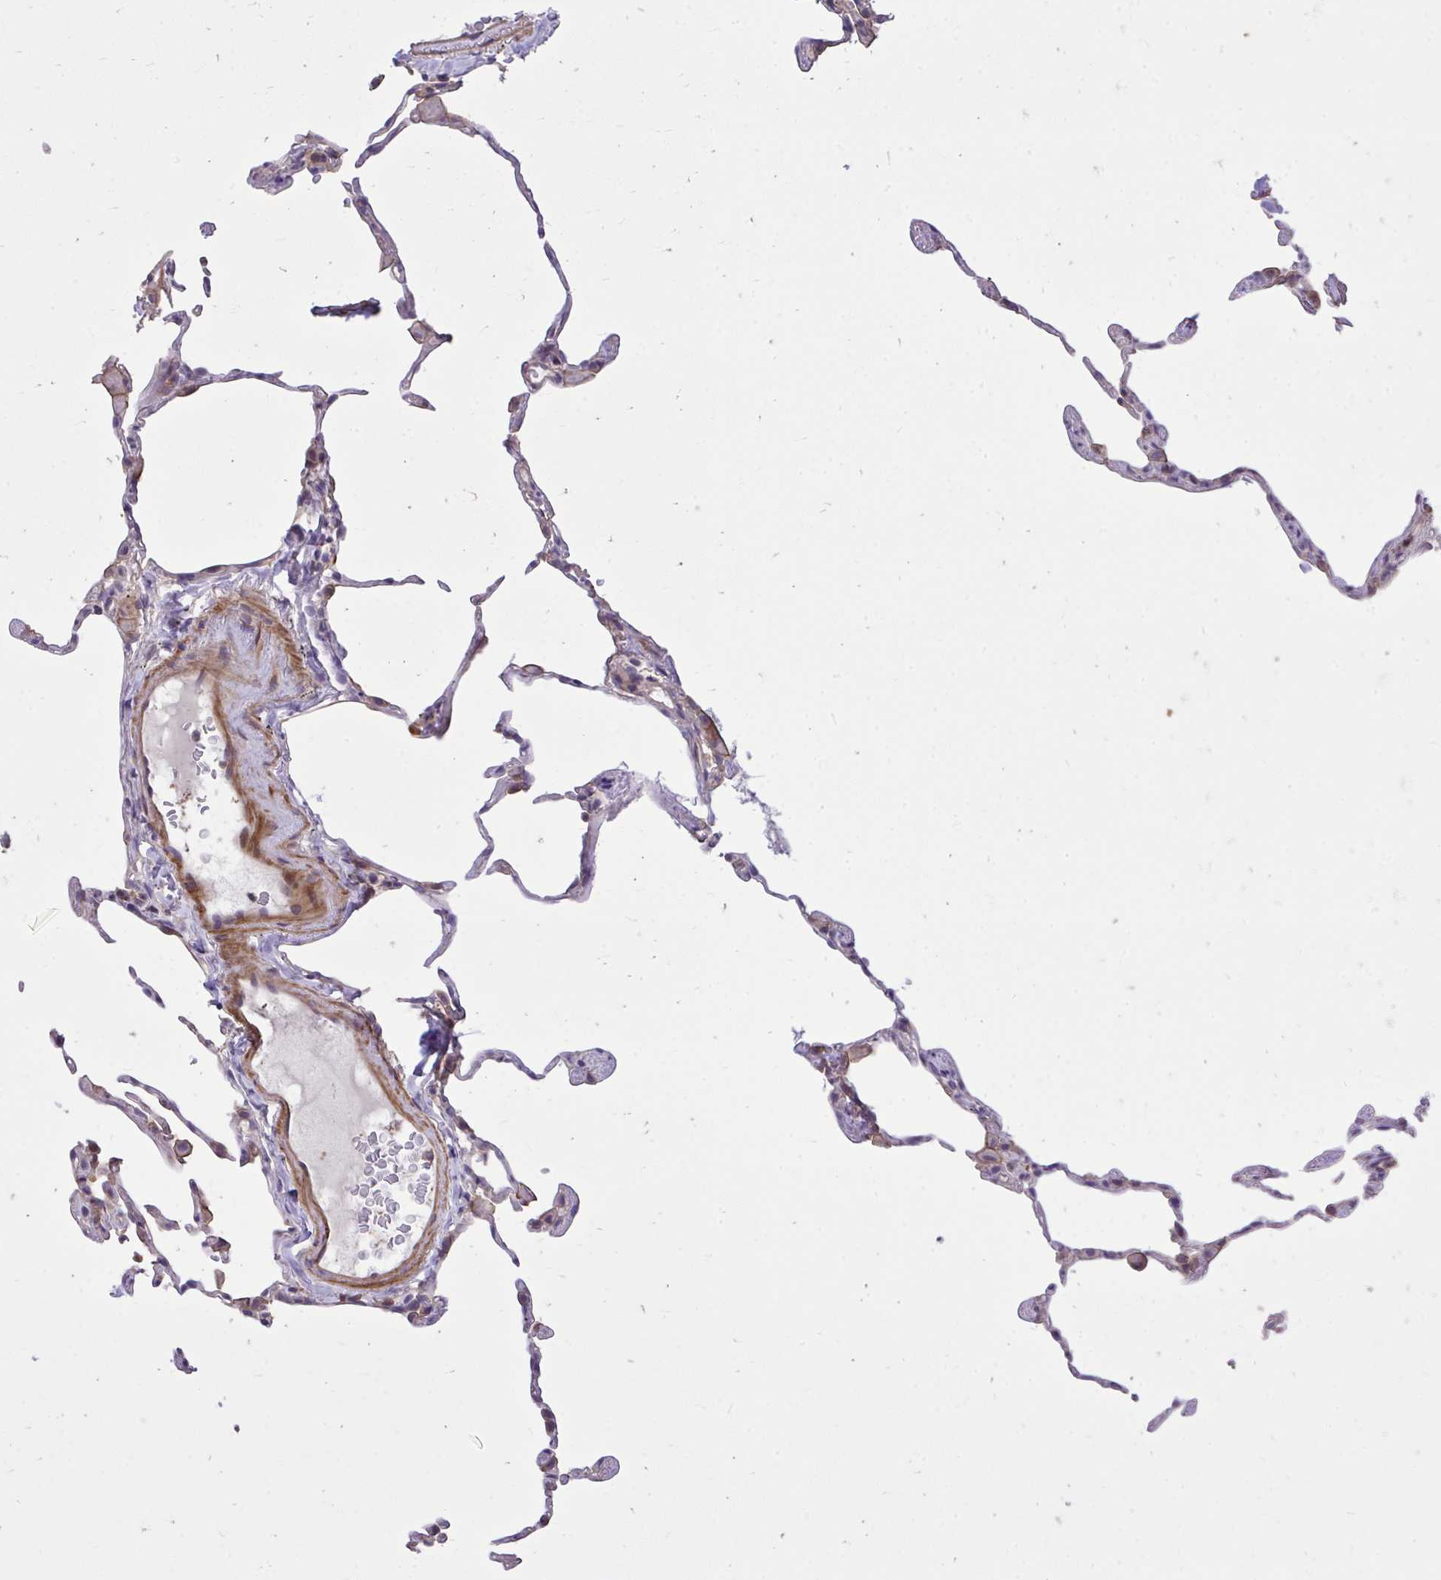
{"staining": {"intensity": "negative", "quantity": "none", "location": "none"}, "tissue": "lung", "cell_type": "Alveolar cells", "image_type": "normal", "snomed": [{"axis": "morphology", "description": "Normal tissue, NOS"}, {"axis": "topography", "description": "Lung"}], "caption": "Image shows no protein staining in alveolar cells of unremarkable lung.", "gene": "IGFL2", "patient": {"sex": "female", "age": 57}}